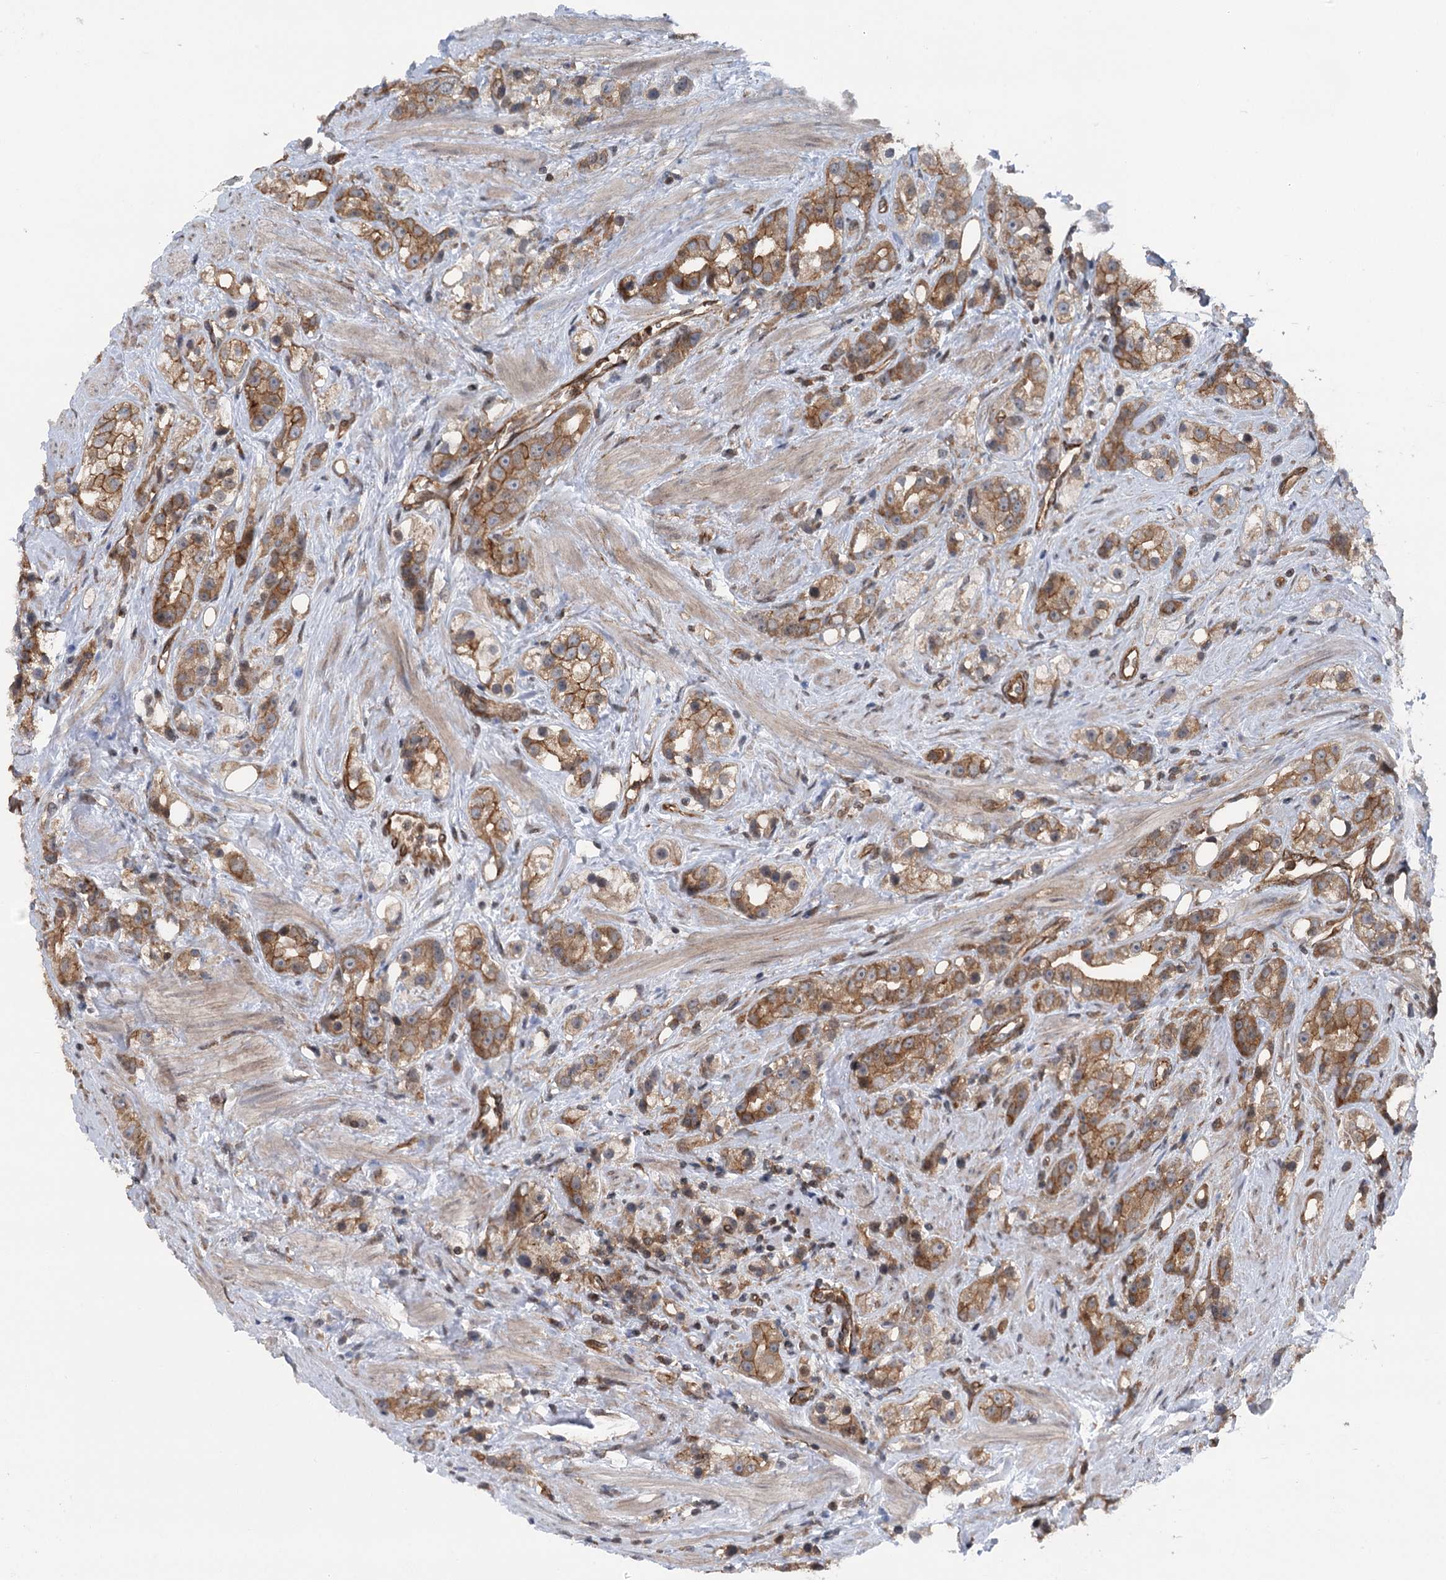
{"staining": {"intensity": "moderate", "quantity": ">75%", "location": "cytoplasmic/membranous"}, "tissue": "prostate cancer", "cell_type": "Tumor cells", "image_type": "cancer", "snomed": [{"axis": "morphology", "description": "Adenocarcinoma, NOS"}, {"axis": "topography", "description": "Prostate"}], "caption": "The micrograph demonstrates staining of prostate cancer, revealing moderate cytoplasmic/membranous protein positivity (brown color) within tumor cells.", "gene": "IQSEC1", "patient": {"sex": "male", "age": 79}}